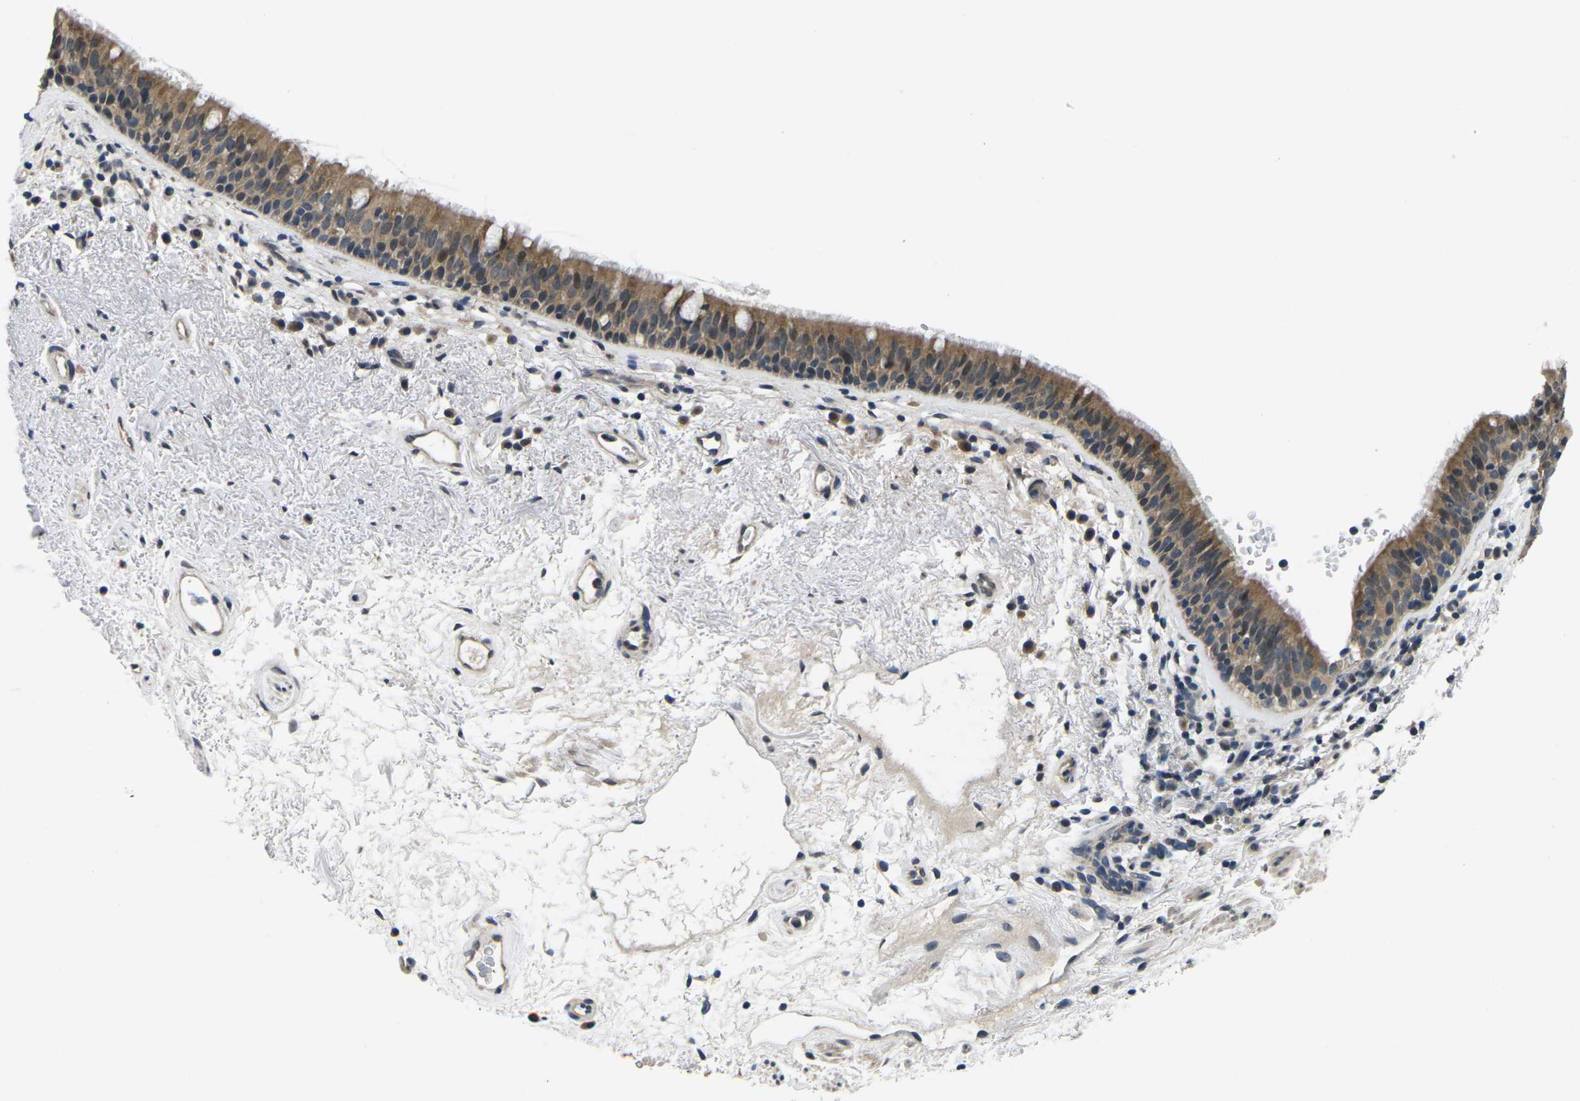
{"staining": {"intensity": "moderate", "quantity": ">75%", "location": "cytoplasmic/membranous,nuclear"}, "tissue": "bronchus", "cell_type": "Respiratory epithelial cells", "image_type": "normal", "snomed": [{"axis": "morphology", "description": "Normal tissue, NOS"}, {"axis": "morphology", "description": "Inflammation, NOS"}, {"axis": "topography", "description": "Cartilage tissue"}, {"axis": "topography", "description": "Bronchus"}], "caption": "This micrograph reveals unremarkable bronchus stained with immunohistochemistry to label a protein in brown. The cytoplasmic/membranous,nuclear of respiratory epithelial cells show moderate positivity for the protein. Nuclei are counter-stained blue.", "gene": "SNX10", "patient": {"sex": "male", "age": 77}}